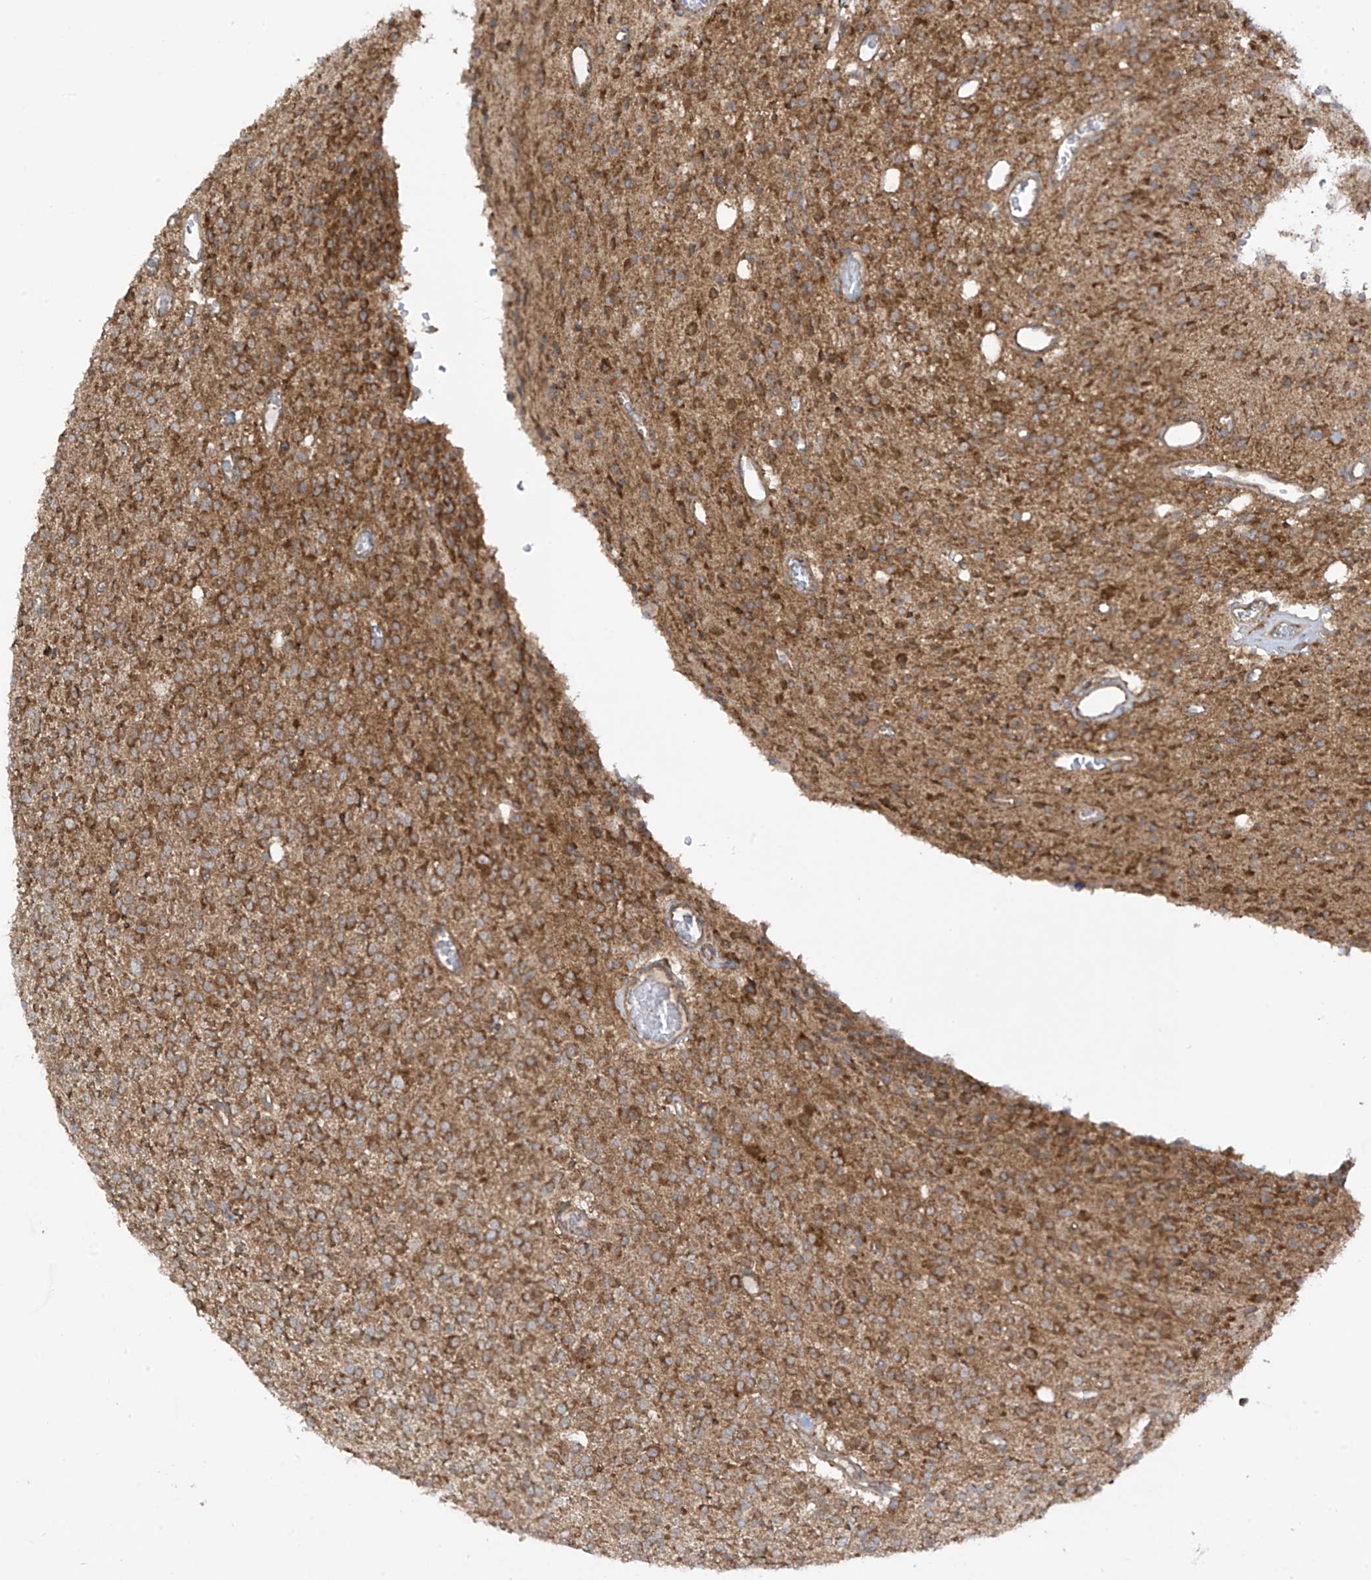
{"staining": {"intensity": "moderate", "quantity": ">75%", "location": "cytoplasmic/membranous"}, "tissue": "glioma", "cell_type": "Tumor cells", "image_type": "cancer", "snomed": [{"axis": "morphology", "description": "Glioma, malignant, High grade"}, {"axis": "topography", "description": "Brain"}], "caption": "Protein staining demonstrates moderate cytoplasmic/membranous staining in about >75% of tumor cells in malignant glioma (high-grade).", "gene": "REPS1", "patient": {"sex": "male", "age": 34}}